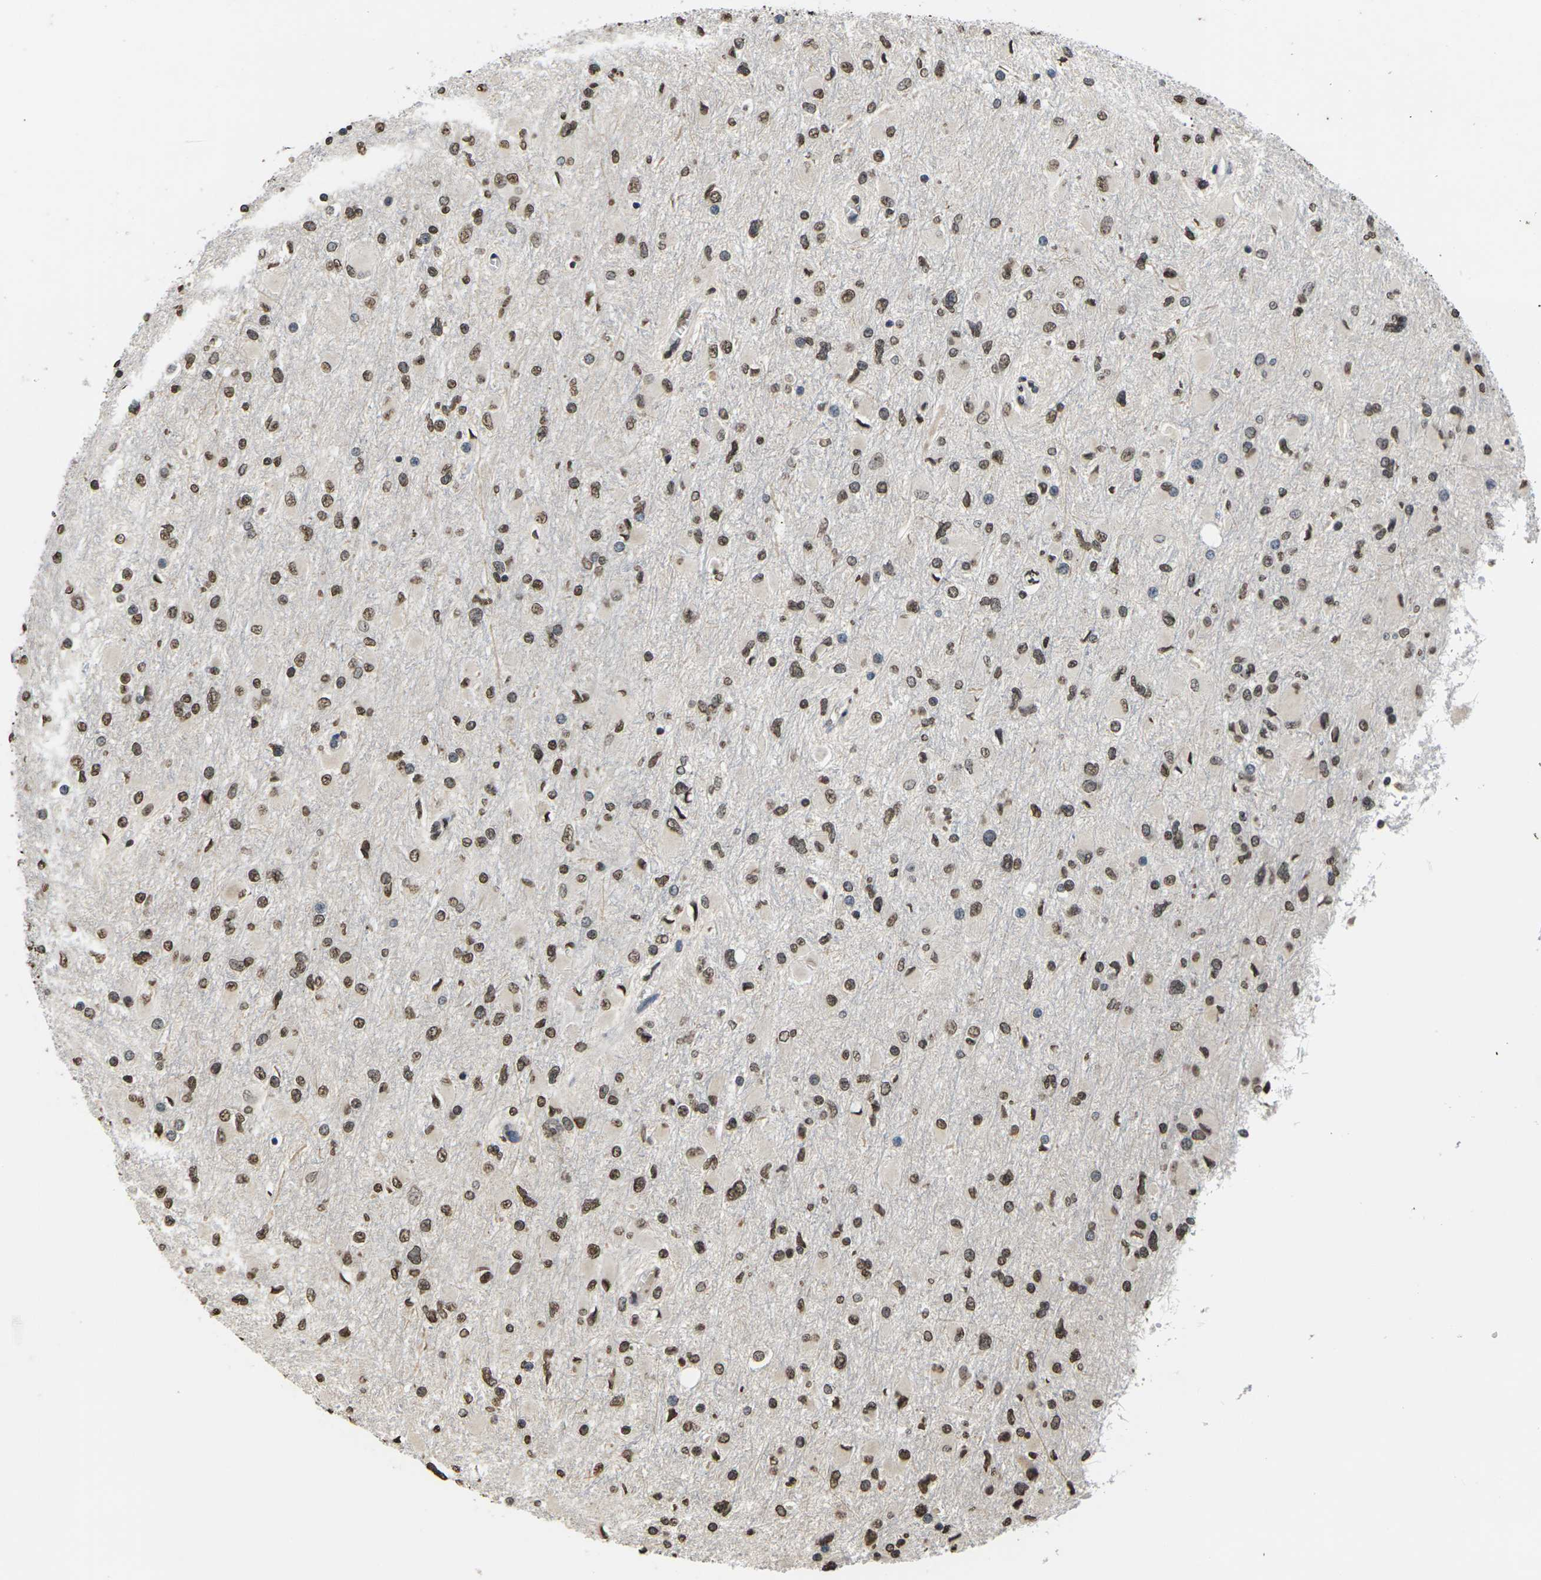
{"staining": {"intensity": "moderate", "quantity": ">75%", "location": "nuclear"}, "tissue": "glioma", "cell_type": "Tumor cells", "image_type": "cancer", "snomed": [{"axis": "morphology", "description": "Glioma, malignant, High grade"}, {"axis": "topography", "description": "Cerebral cortex"}], "caption": "Glioma stained with a brown dye shows moderate nuclear positive positivity in about >75% of tumor cells.", "gene": "EMSY", "patient": {"sex": "female", "age": 36}}